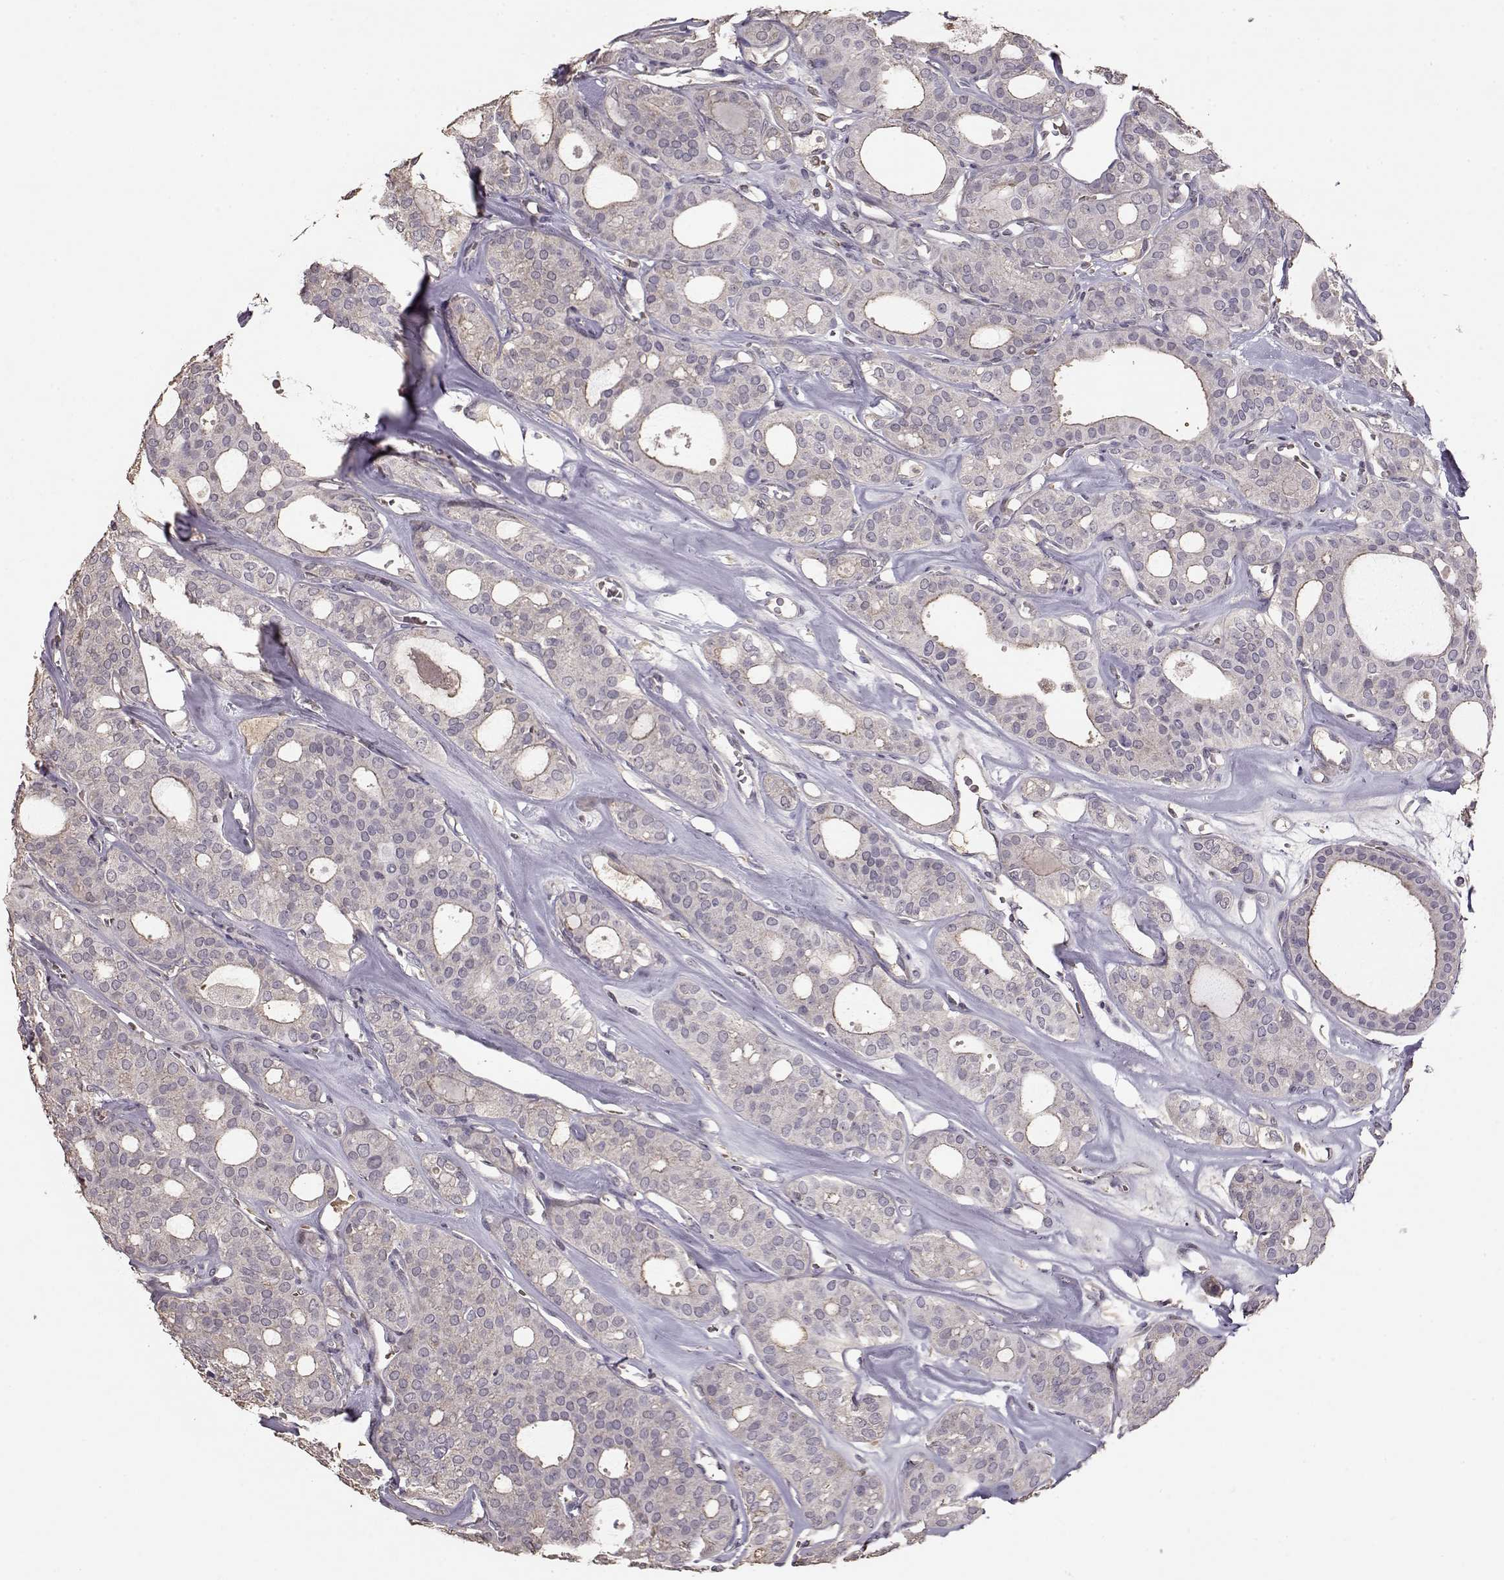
{"staining": {"intensity": "negative", "quantity": "none", "location": "none"}, "tissue": "thyroid cancer", "cell_type": "Tumor cells", "image_type": "cancer", "snomed": [{"axis": "morphology", "description": "Follicular adenoma carcinoma, NOS"}, {"axis": "topography", "description": "Thyroid gland"}], "caption": "There is no significant staining in tumor cells of thyroid cancer.", "gene": "PMCH", "patient": {"sex": "male", "age": 75}}